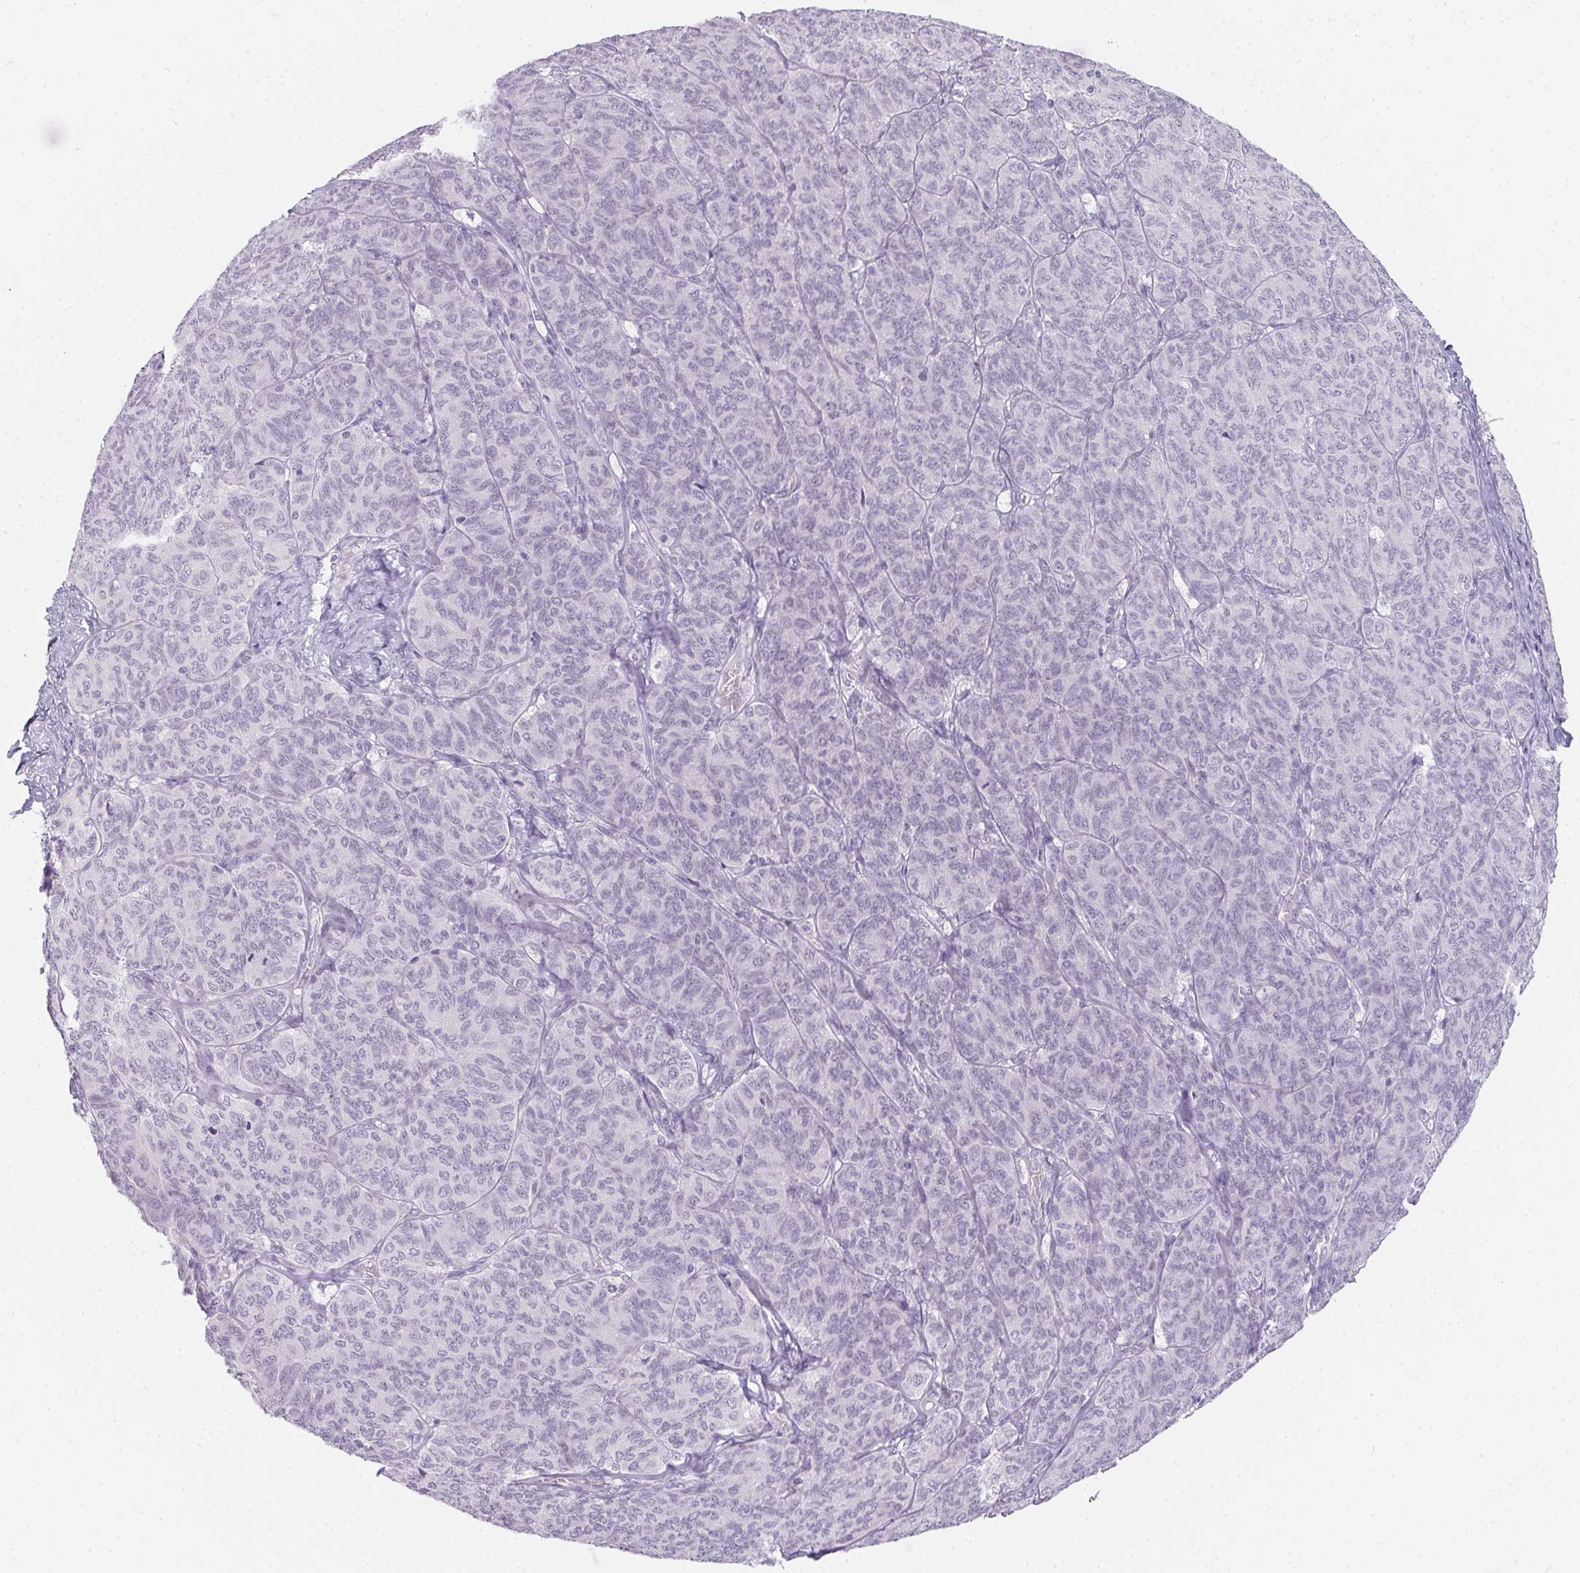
{"staining": {"intensity": "negative", "quantity": "none", "location": "none"}, "tissue": "ovarian cancer", "cell_type": "Tumor cells", "image_type": "cancer", "snomed": [{"axis": "morphology", "description": "Carcinoma, endometroid"}, {"axis": "topography", "description": "Ovary"}], "caption": "Image shows no protein staining in tumor cells of ovarian cancer (endometroid carcinoma) tissue.", "gene": "MORC1", "patient": {"sex": "female", "age": 80}}